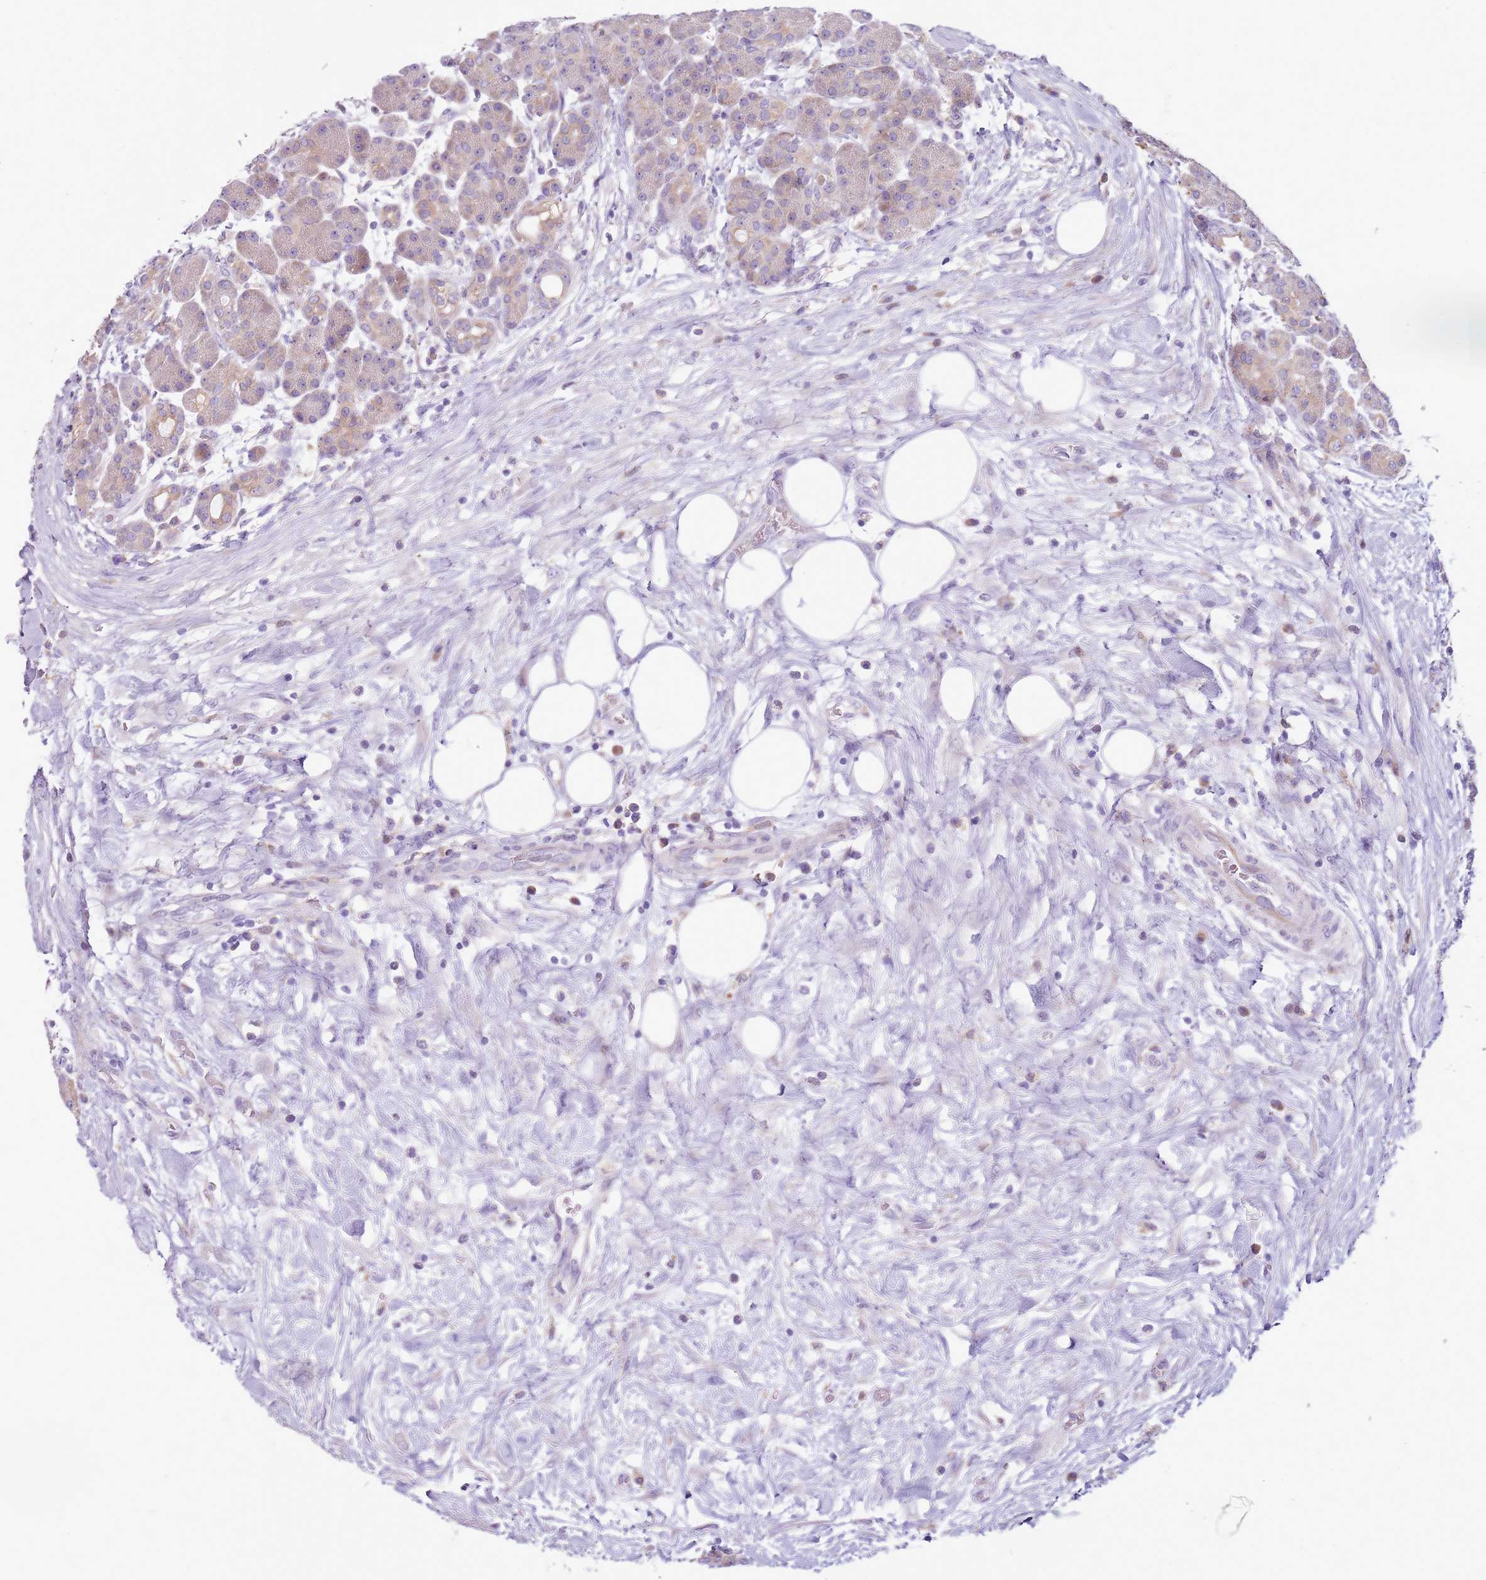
{"staining": {"intensity": "weak", "quantity": "25%-75%", "location": "cytoplasmic/membranous"}, "tissue": "pancreas", "cell_type": "Exocrine glandular cells", "image_type": "normal", "snomed": [{"axis": "morphology", "description": "Normal tissue, NOS"}, {"axis": "topography", "description": "Pancreas"}], "caption": "Normal pancreas demonstrates weak cytoplasmic/membranous expression in about 25%-75% of exocrine glandular cells.", "gene": "OAF", "patient": {"sex": "male", "age": 63}}